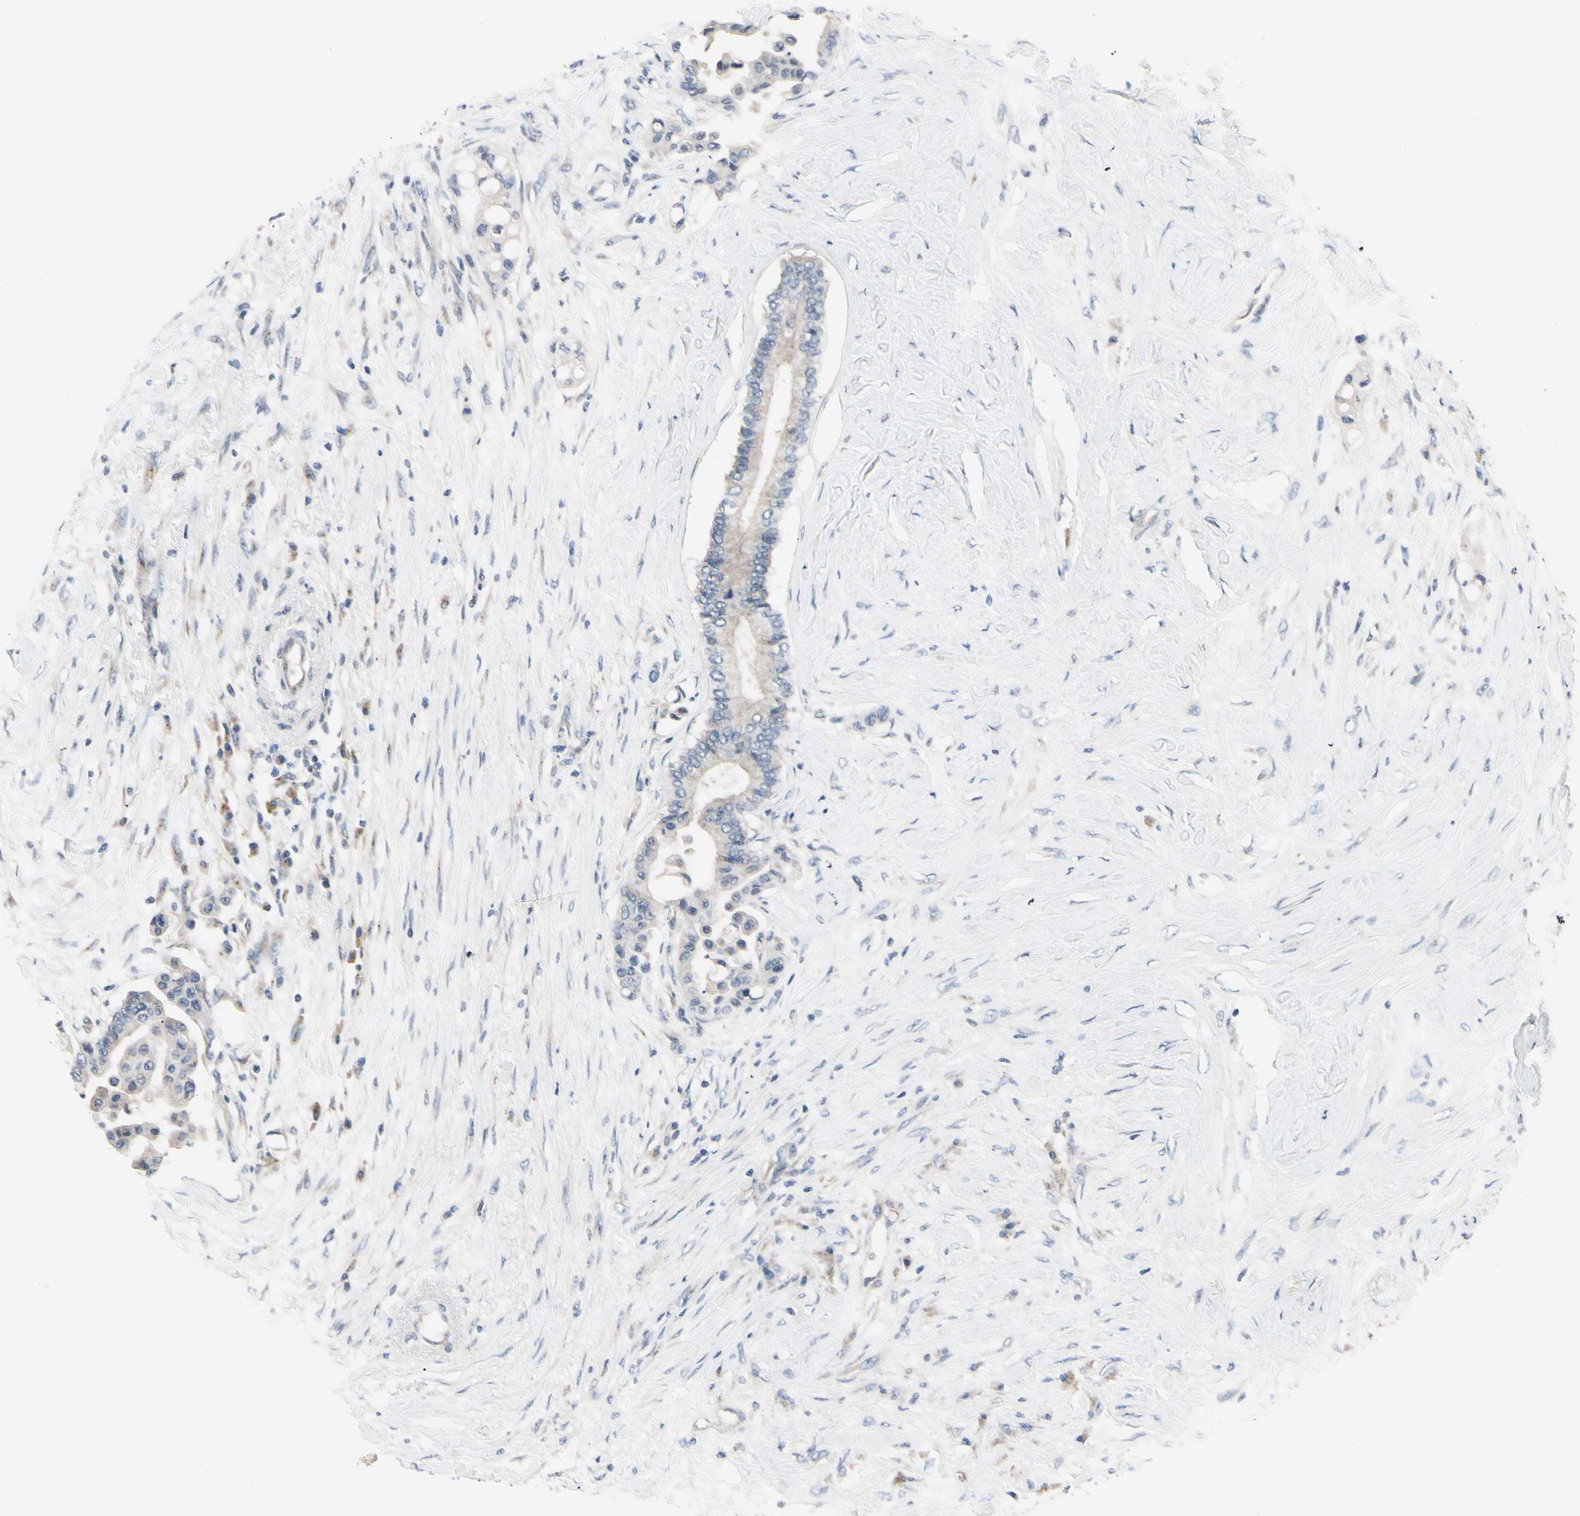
{"staining": {"intensity": "negative", "quantity": "none", "location": "none"}, "tissue": "colorectal cancer", "cell_type": "Tumor cells", "image_type": "cancer", "snomed": [{"axis": "morphology", "description": "Normal tissue, NOS"}, {"axis": "morphology", "description": "Adenocarcinoma, NOS"}, {"axis": "topography", "description": "Colon"}], "caption": "A micrograph of human colorectal adenocarcinoma is negative for staining in tumor cells.", "gene": "PRKAR2B", "patient": {"sex": "male", "age": 82}}